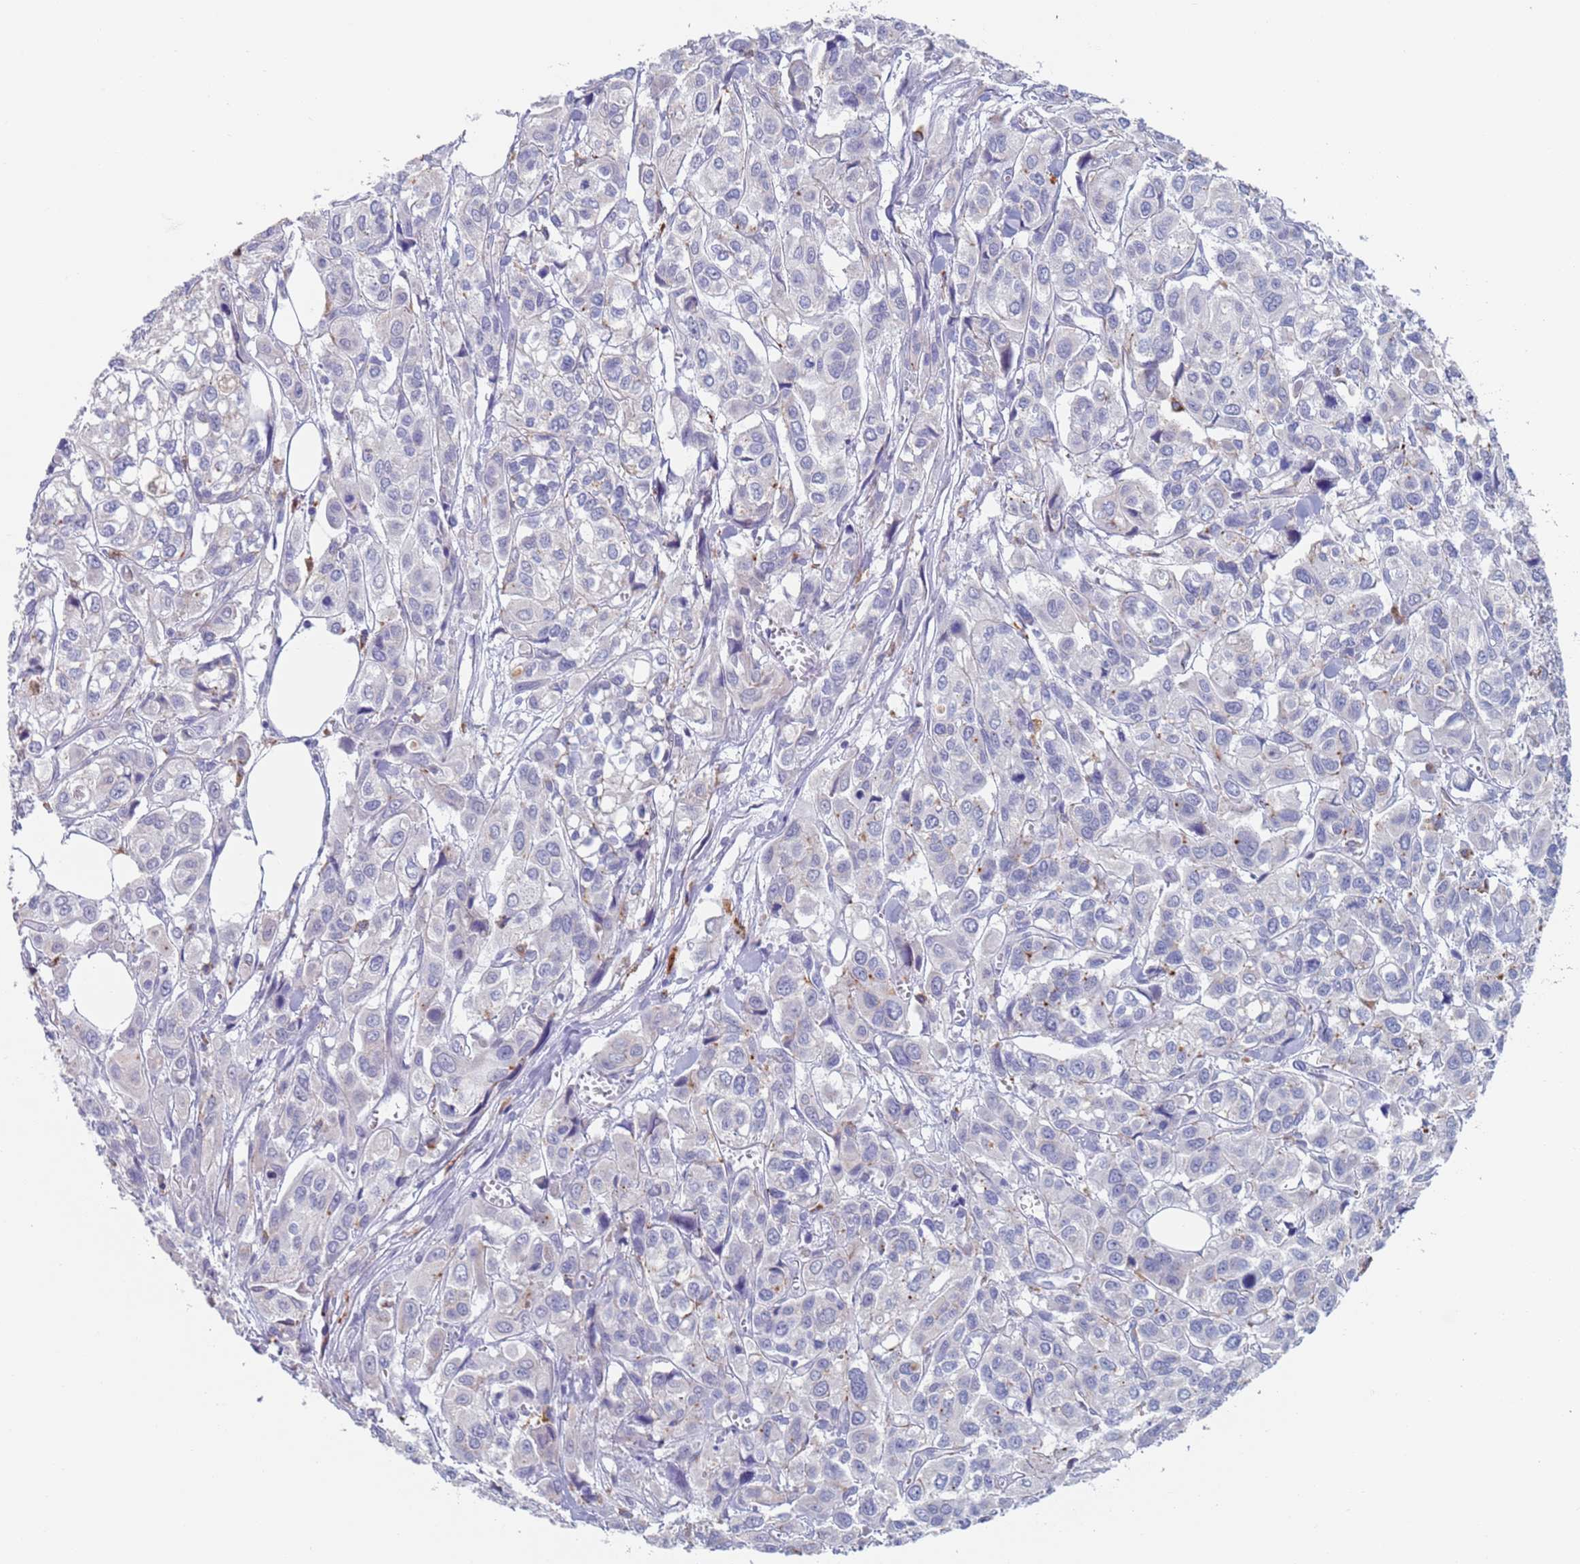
{"staining": {"intensity": "negative", "quantity": "none", "location": "none"}, "tissue": "urothelial cancer", "cell_type": "Tumor cells", "image_type": "cancer", "snomed": [{"axis": "morphology", "description": "Urothelial carcinoma, High grade"}, {"axis": "topography", "description": "Urinary bladder"}], "caption": "A photomicrograph of human urothelial cancer is negative for staining in tumor cells. Nuclei are stained in blue.", "gene": "FUCA1", "patient": {"sex": "male", "age": 67}}